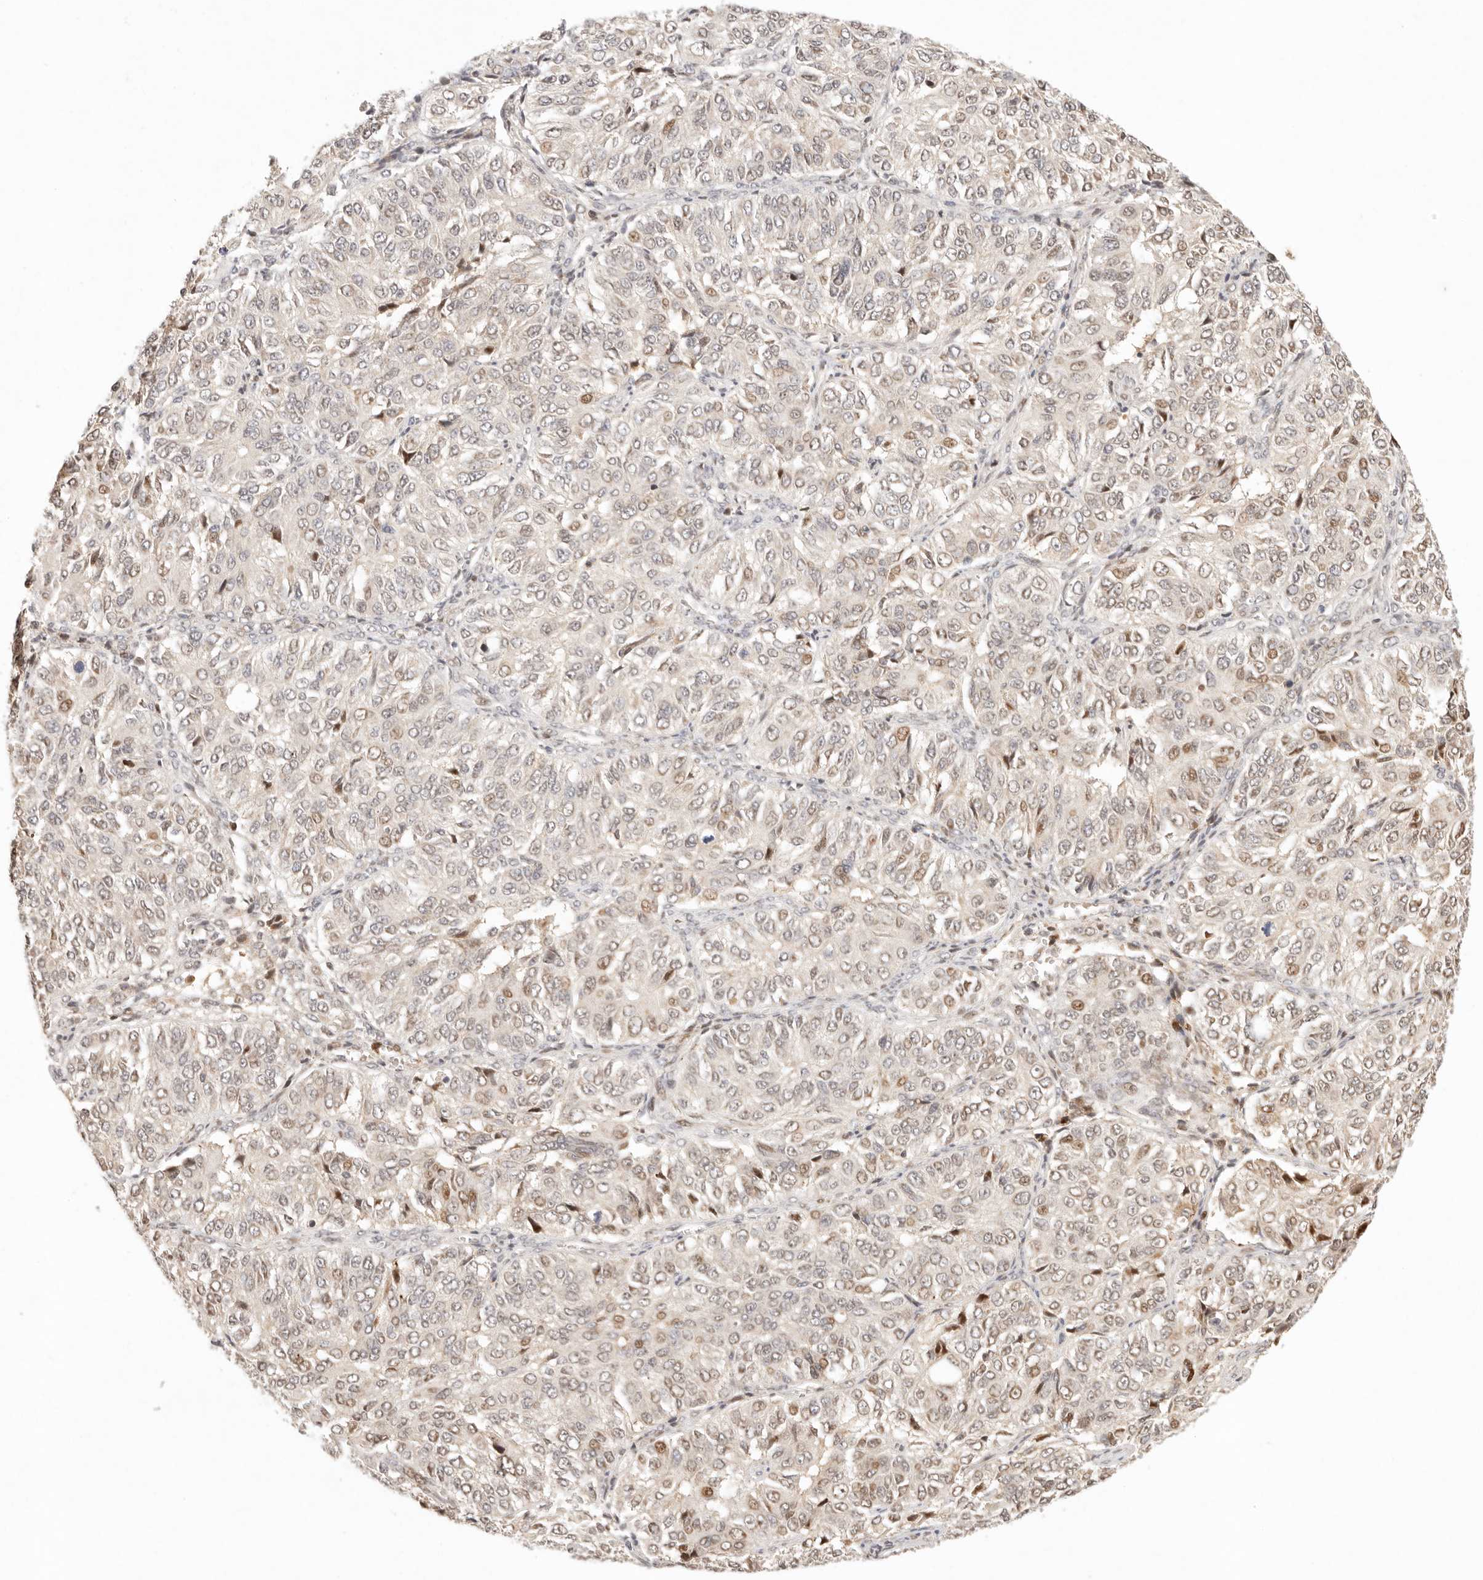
{"staining": {"intensity": "weak", "quantity": "25%-75%", "location": "cytoplasmic/membranous,nuclear"}, "tissue": "ovarian cancer", "cell_type": "Tumor cells", "image_type": "cancer", "snomed": [{"axis": "morphology", "description": "Carcinoma, endometroid"}, {"axis": "topography", "description": "Ovary"}], "caption": "Ovarian cancer (endometroid carcinoma) was stained to show a protein in brown. There is low levels of weak cytoplasmic/membranous and nuclear positivity in about 25%-75% of tumor cells. (Stains: DAB in brown, nuclei in blue, Microscopy: brightfield microscopy at high magnification).", "gene": "PHLDA3", "patient": {"sex": "female", "age": 51}}